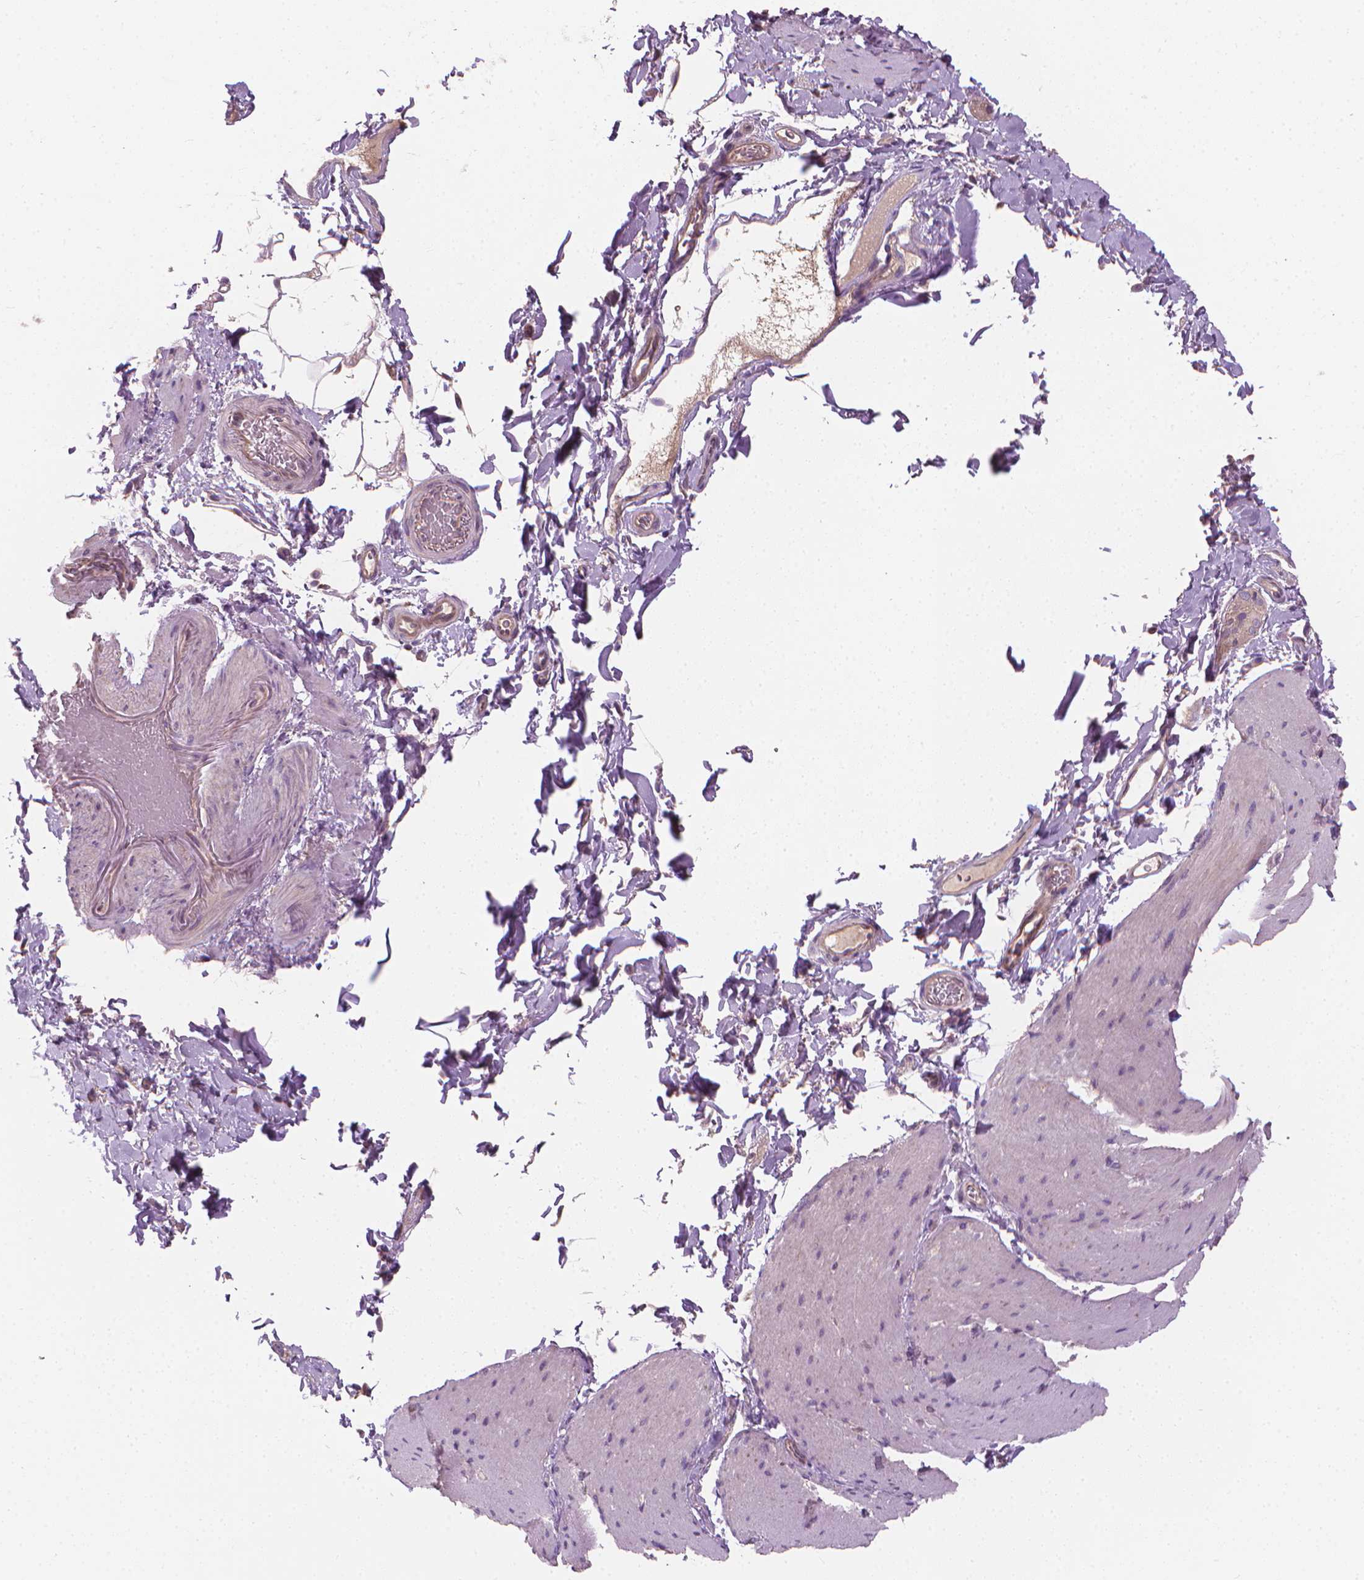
{"staining": {"intensity": "negative", "quantity": "none", "location": "none"}, "tissue": "smooth muscle", "cell_type": "Smooth muscle cells", "image_type": "normal", "snomed": [{"axis": "morphology", "description": "Normal tissue, NOS"}, {"axis": "topography", "description": "Smooth muscle"}, {"axis": "topography", "description": "Colon"}], "caption": "Protein analysis of normal smooth muscle shows no significant positivity in smooth muscle cells. The staining was performed using DAB to visualize the protein expression in brown, while the nuclei were stained in blue with hematoxylin (Magnification: 20x).", "gene": "RIIAD1", "patient": {"sex": "male", "age": 73}}